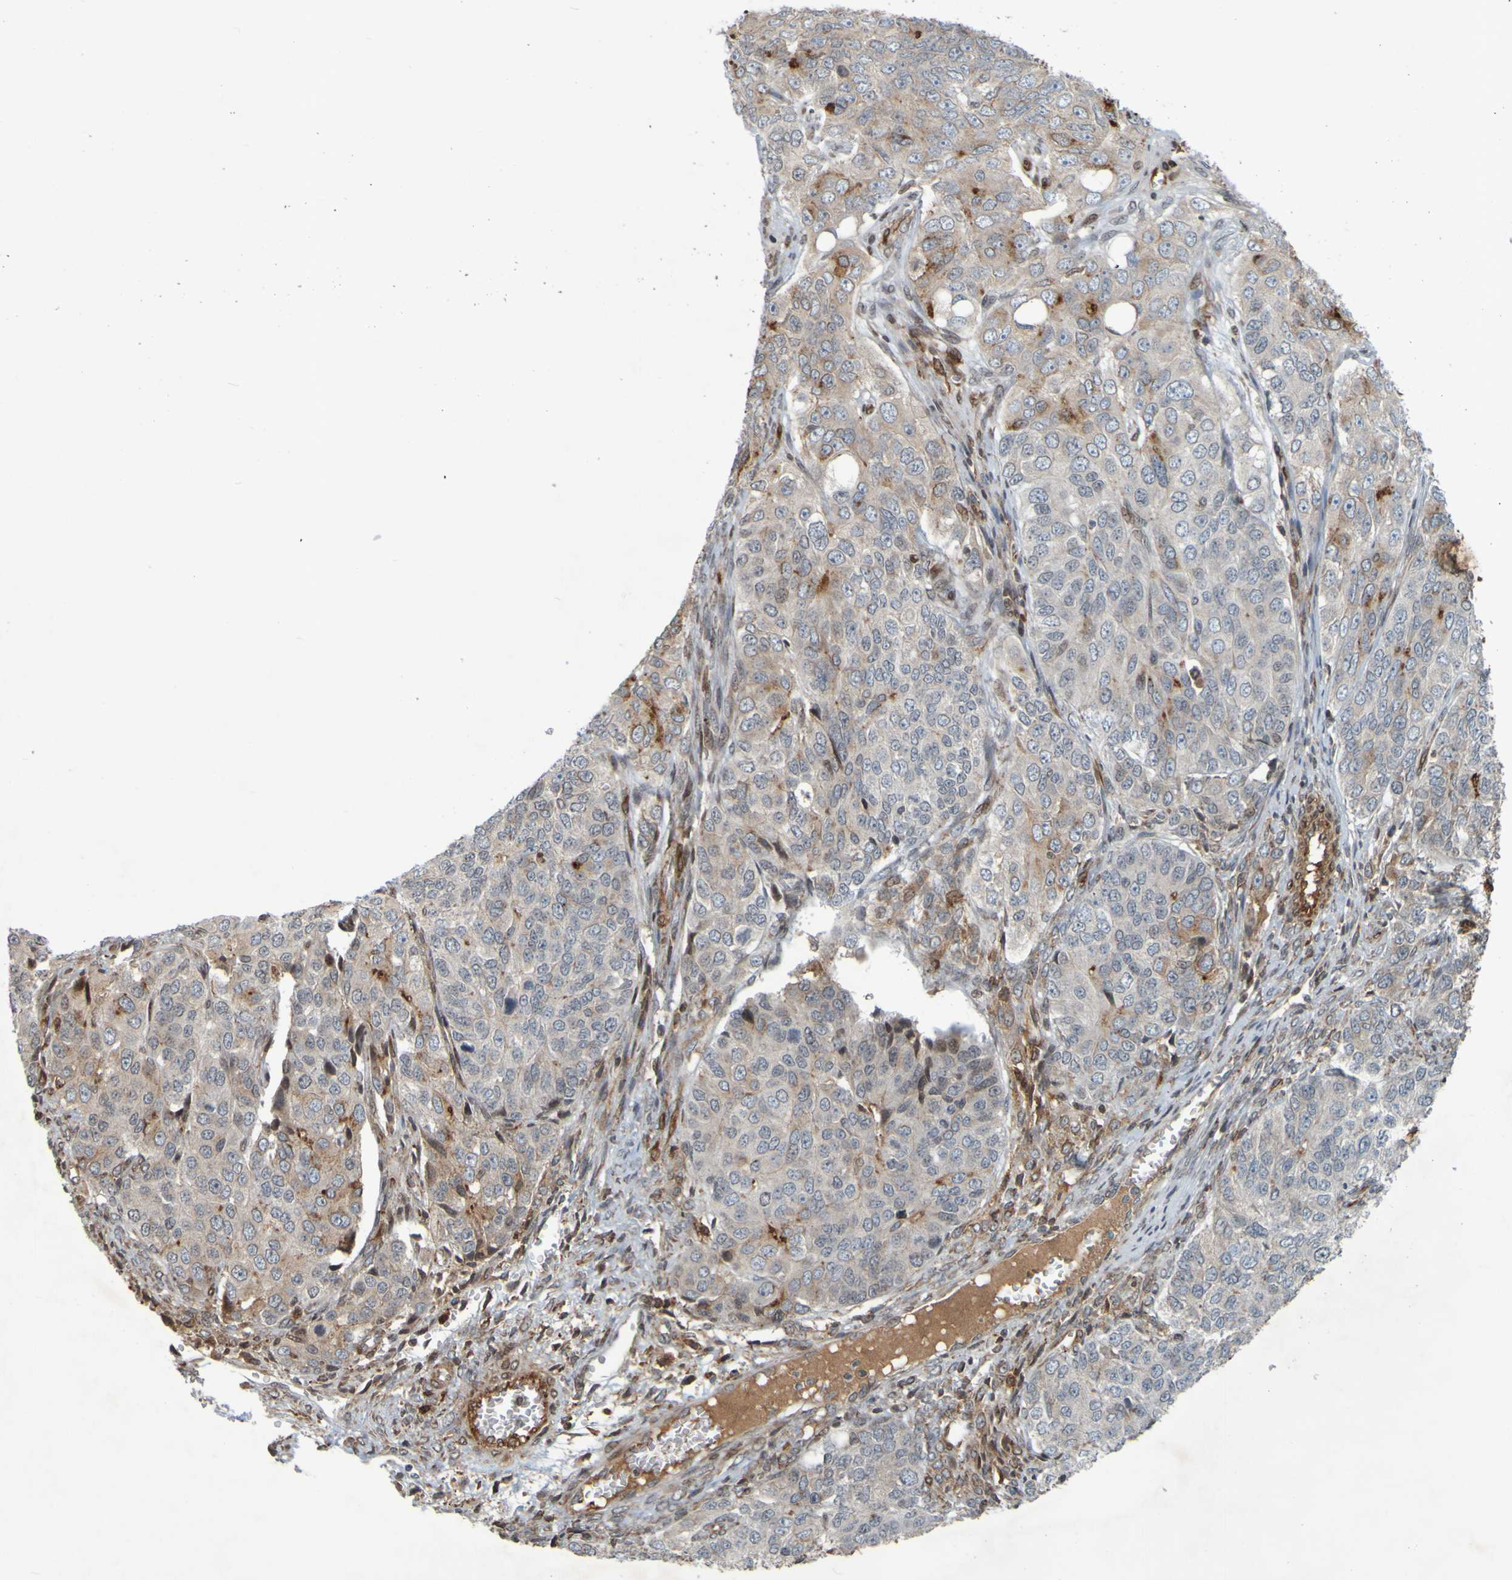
{"staining": {"intensity": "weak", "quantity": "<25%", "location": "cytoplasmic/membranous"}, "tissue": "ovarian cancer", "cell_type": "Tumor cells", "image_type": "cancer", "snomed": [{"axis": "morphology", "description": "Carcinoma, endometroid"}, {"axis": "topography", "description": "Ovary"}], "caption": "The immunohistochemistry (IHC) image has no significant expression in tumor cells of ovarian cancer tissue. (DAB immunohistochemistry (IHC), high magnification).", "gene": "GUCY1A1", "patient": {"sex": "female", "age": 51}}